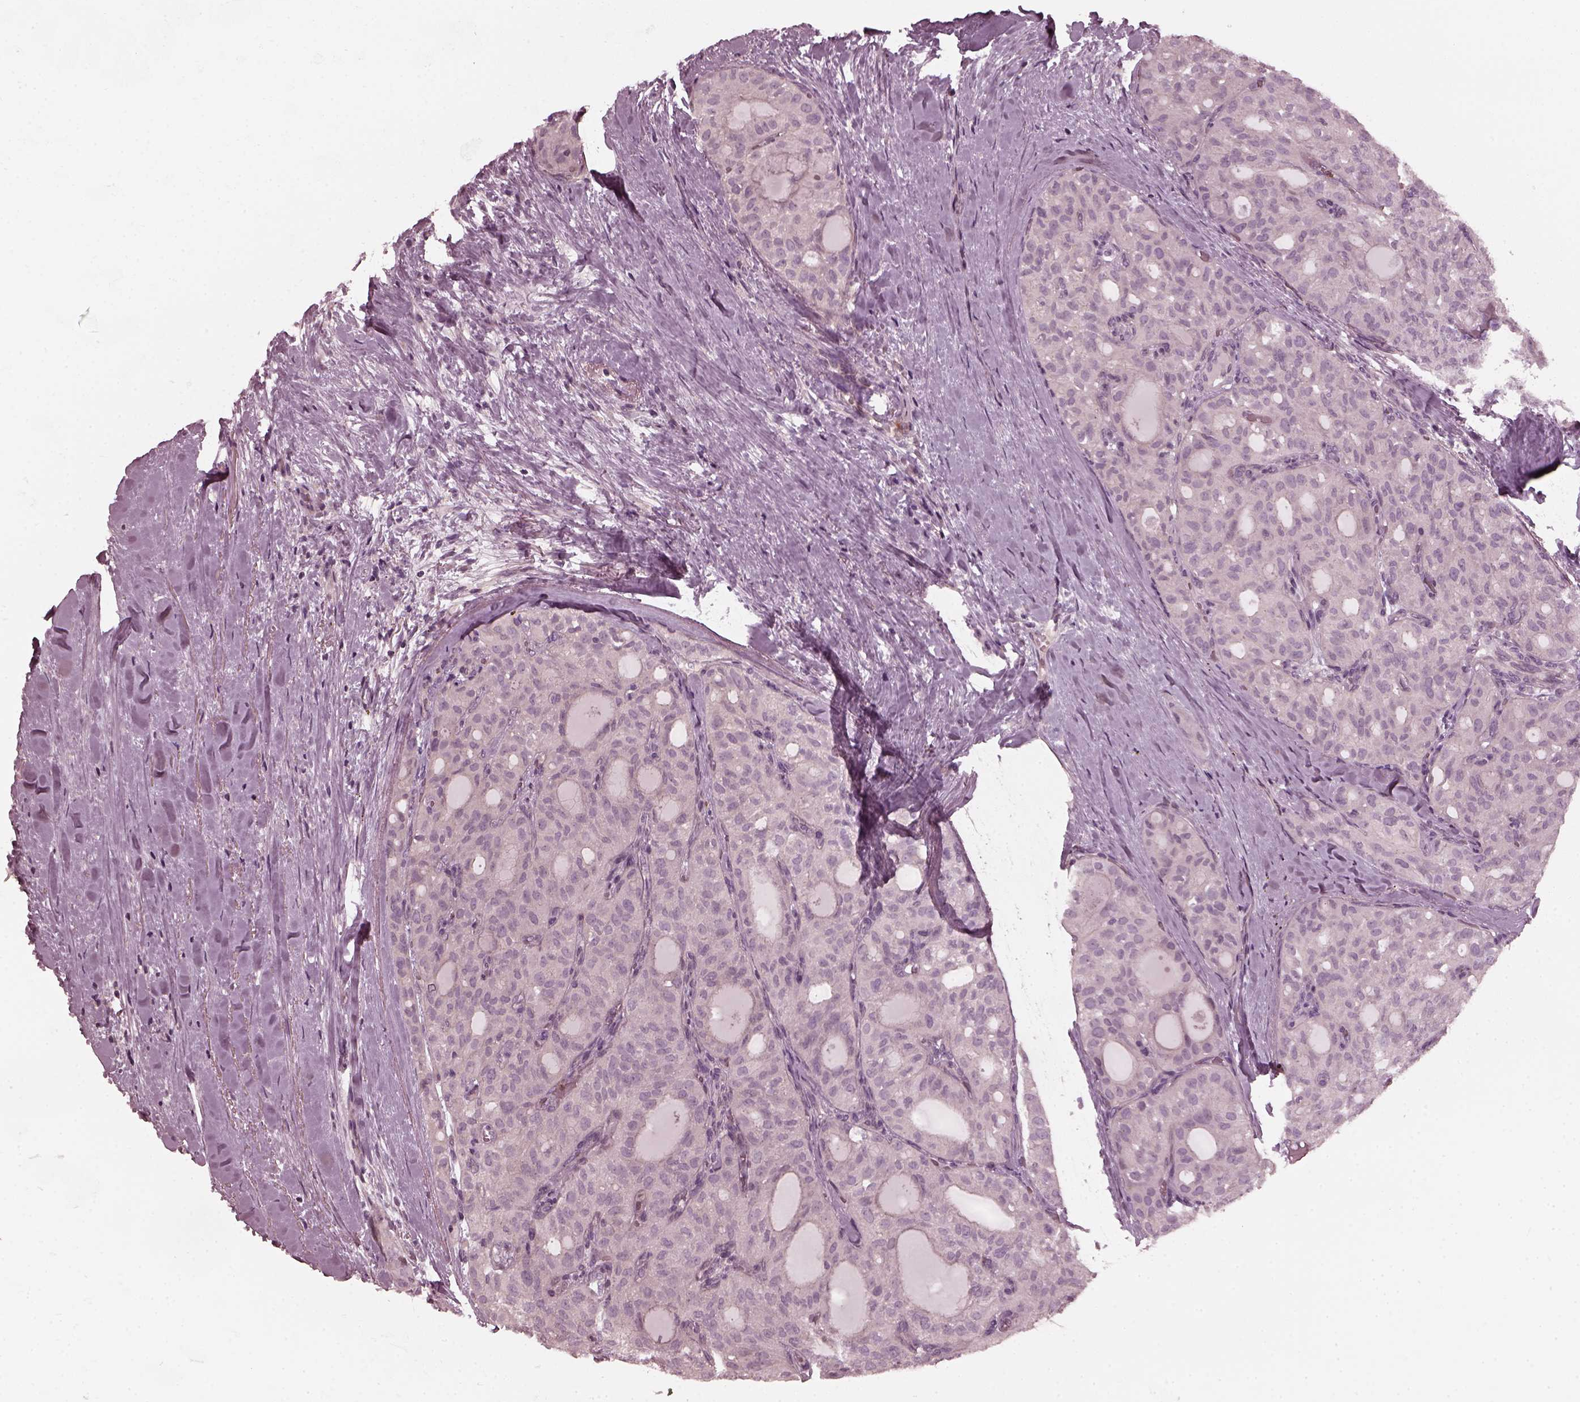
{"staining": {"intensity": "negative", "quantity": "none", "location": "none"}, "tissue": "thyroid cancer", "cell_type": "Tumor cells", "image_type": "cancer", "snomed": [{"axis": "morphology", "description": "Follicular adenoma carcinoma, NOS"}, {"axis": "topography", "description": "Thyroid gland"}], "caption": "Immunohistochemistry micrograph of human follicular adenoma carcinoma (thyroid) stained for a protein (brown), which displays no positivity in tumor cells.", "gene": "CHIT1", "patient": {"sex": "male", "age": 75}}